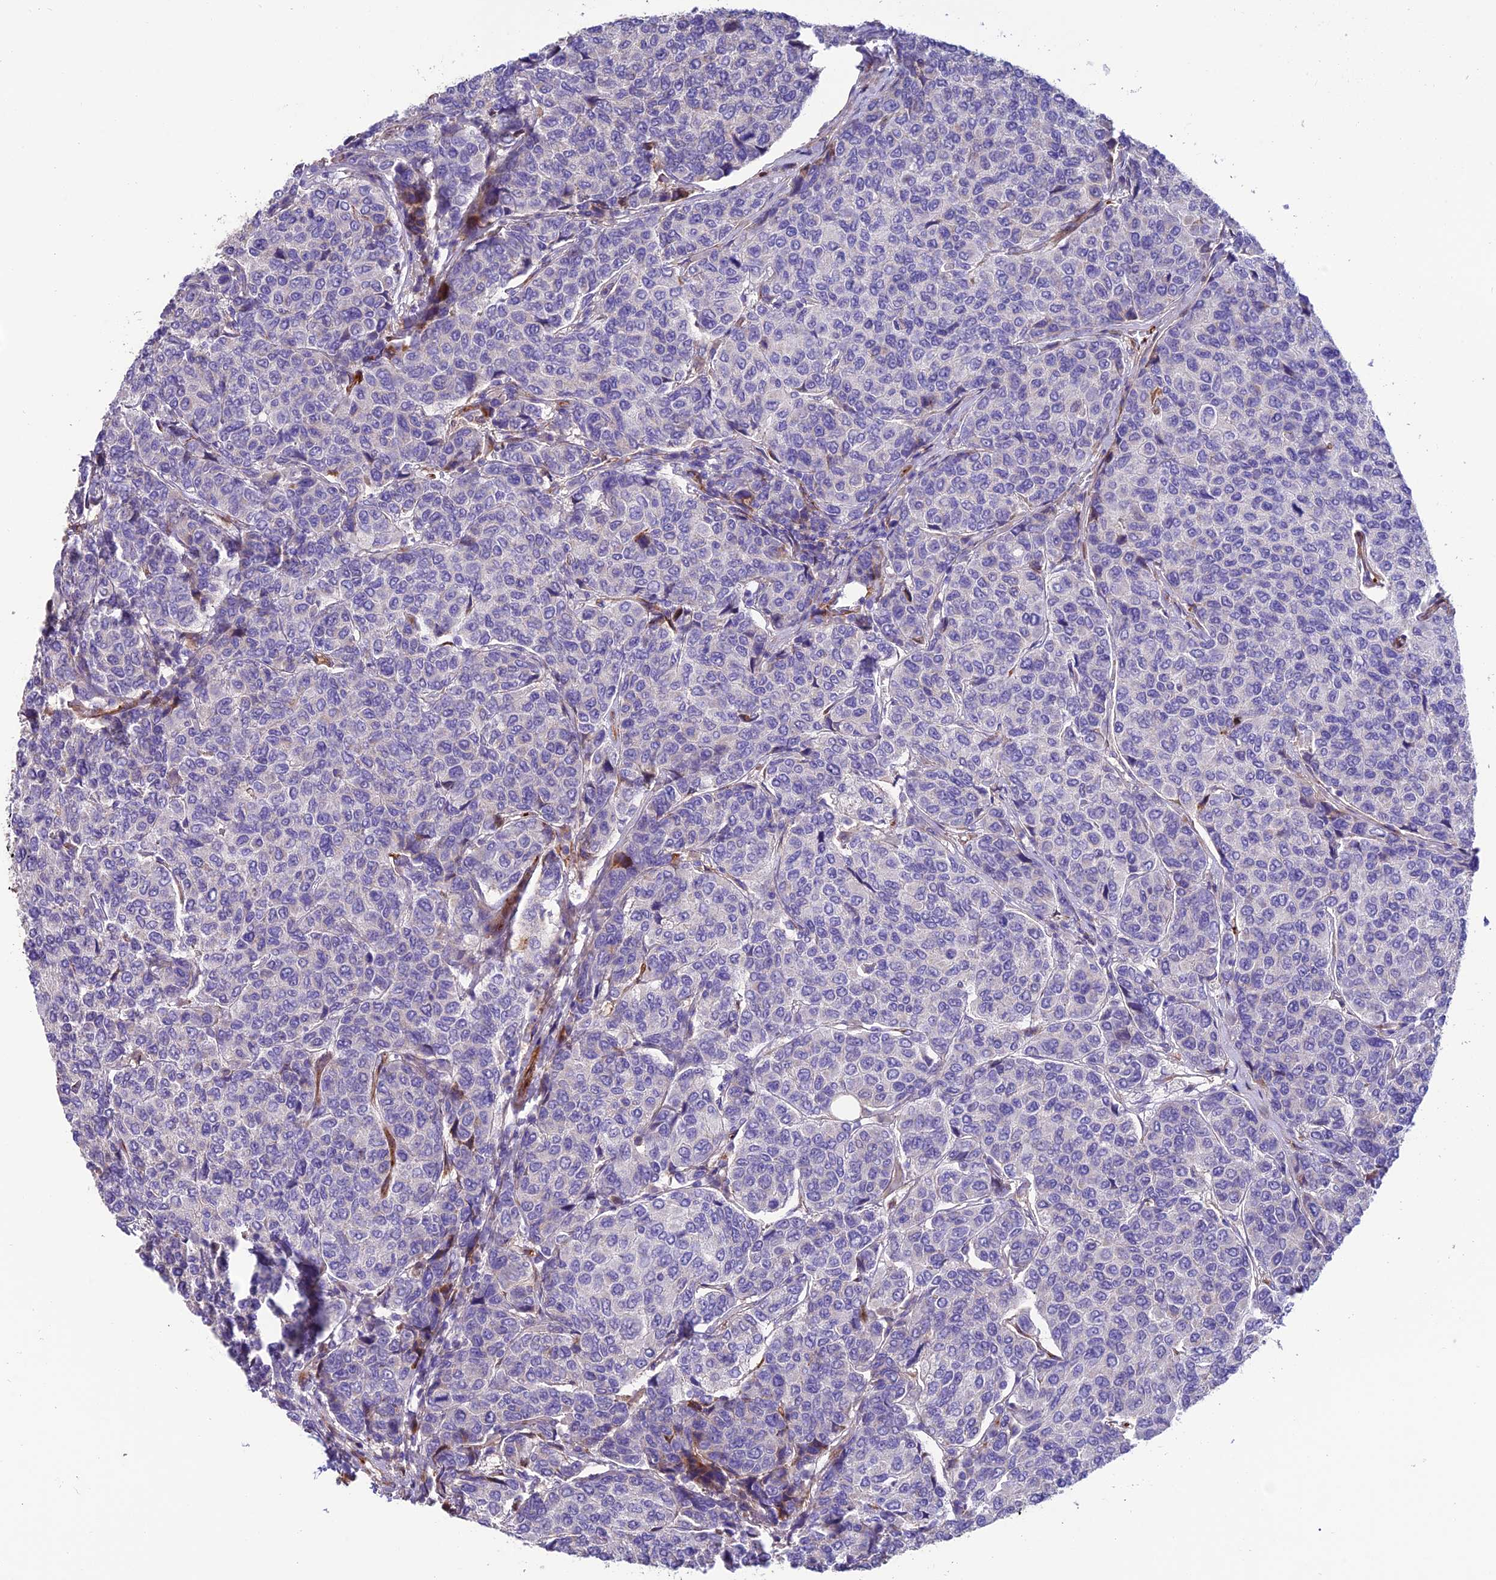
{"staining": {"intensity": "negative", "quantity": "none", "location": "none"}, "tissue": "breast cancer", "cell_type": "Tumor cells", "image_type": "cancer", "snomed": [{"axis": "morphology", "description": "Duct carcinoma"}, {"axis": "topography", "description": "Breast"}], "caption": "IHC photomicrograph of neoplastic tissue: breast infiltrating ductal carcinoma stained with DAB (3,3'-diaminobenzidine) reveals no significant protein staining in tumor cells. Nuclei are stained in blue.", "gene": "REX1BD", "patient": {"sex": "female", "age": 55}}